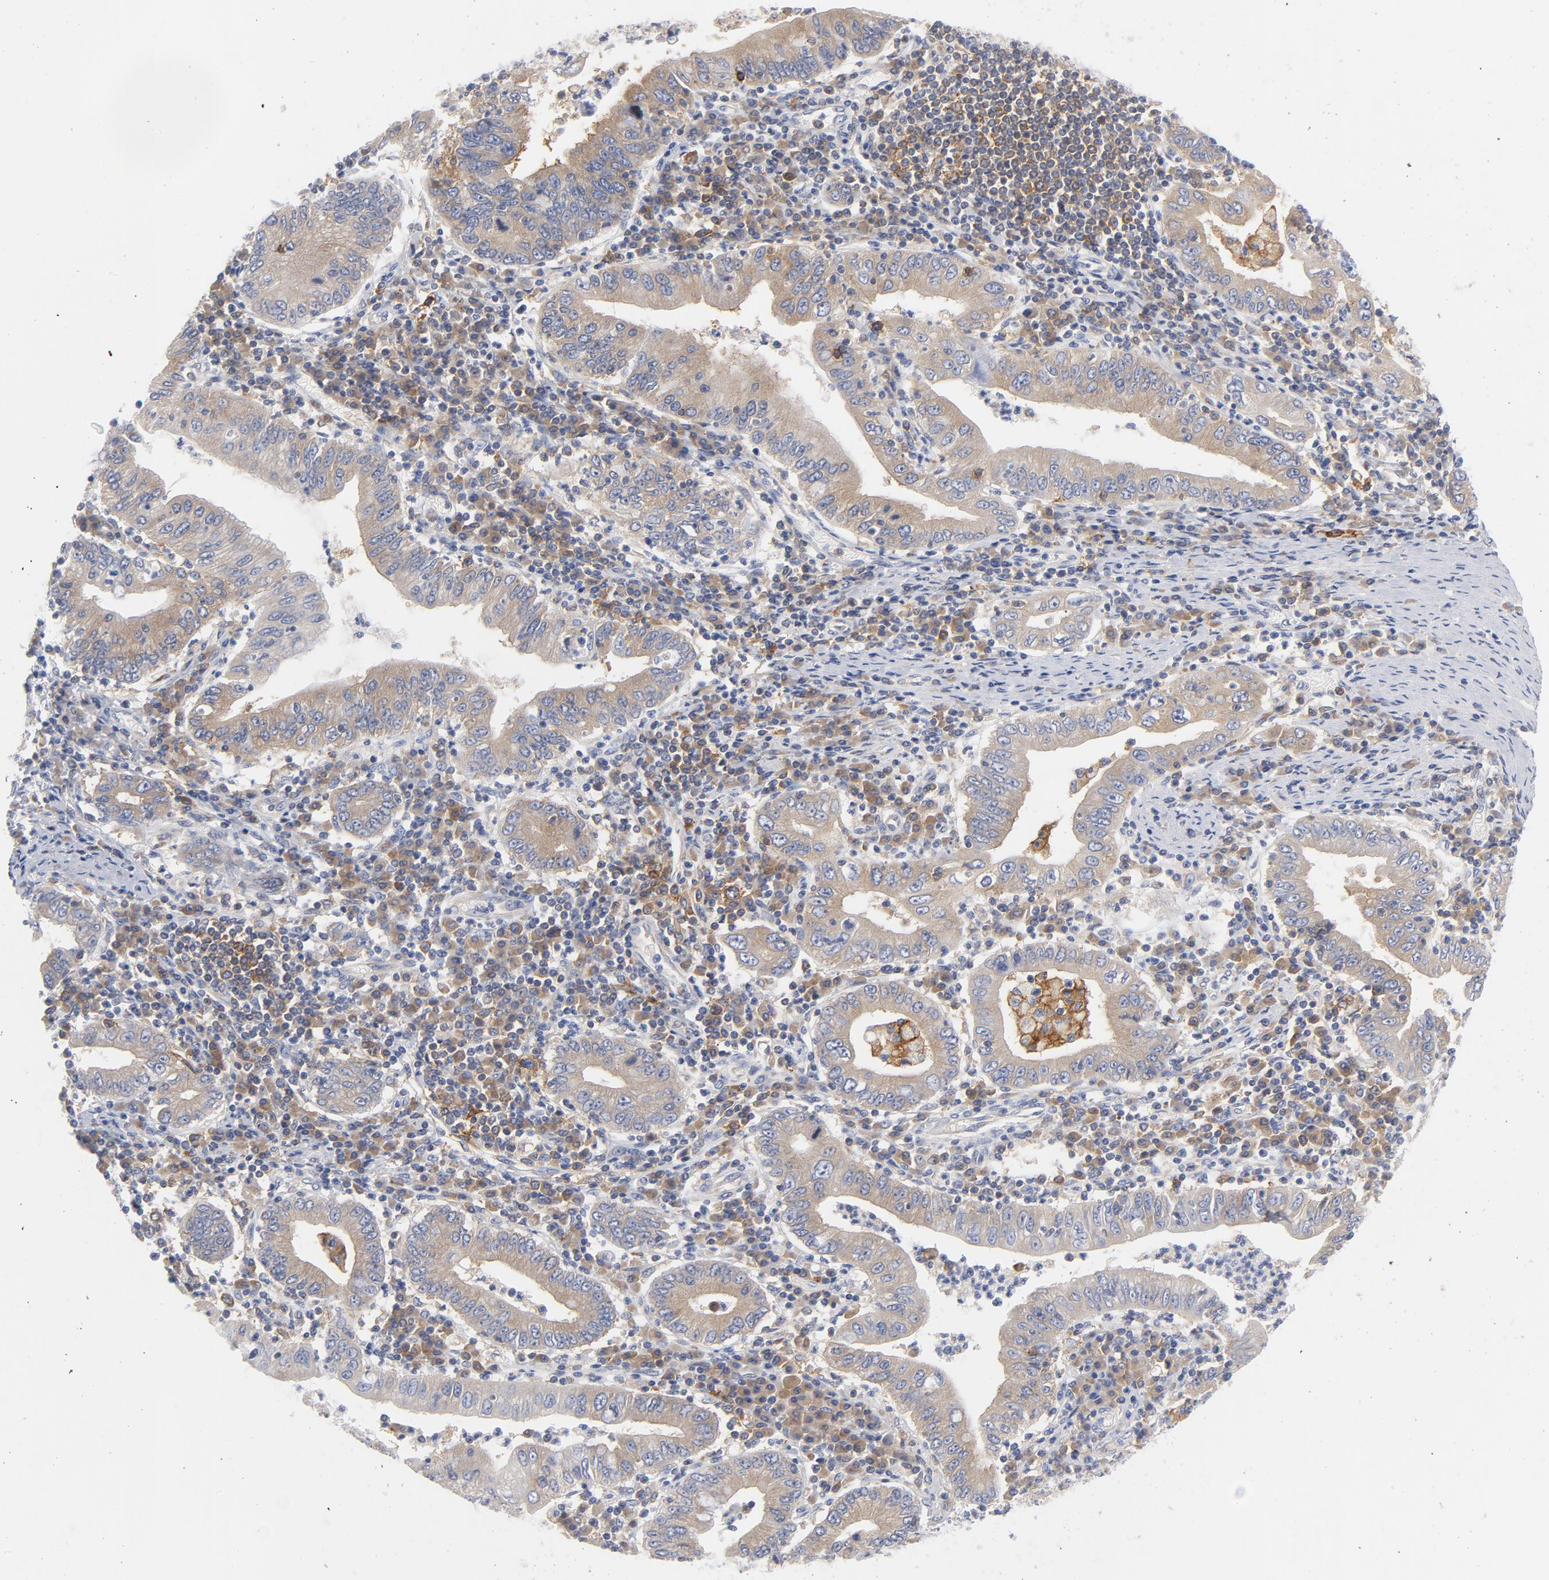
{"staining": {"intensity": "weak", "quantity": ">75%", "location": "cytoplasmic/membranous"}, "tissue": "stomach cancer", "cell_type": "Tumor cells", "image_type": "cancer", "snomed": [{"axis": "morphology", "description": "Normal tissue, NOS"}, {"axis": "morphology", "description": "Adenocarcinoma, NOS"}, {"axis": "topography", "description": "Esophagus"}, {"axis": "topography", "description": "Stomach, upper"}, {"axis": "topography", "description": "Peripheral nerve tissue"}], "caption": "Brown immunohistochemical staining in adenocarcinoma (stomach) demonstrates weak cytoplasmic/membranous staining in about >75% of tumor cells. Using DAB (3,3'-diaminobenzidine) (brown) and hematoxylin (blue) stains, captured at high magnification using brightfield microscopy.", "gene": "CD86", "patient": {"sex": "male", "age": 62}}